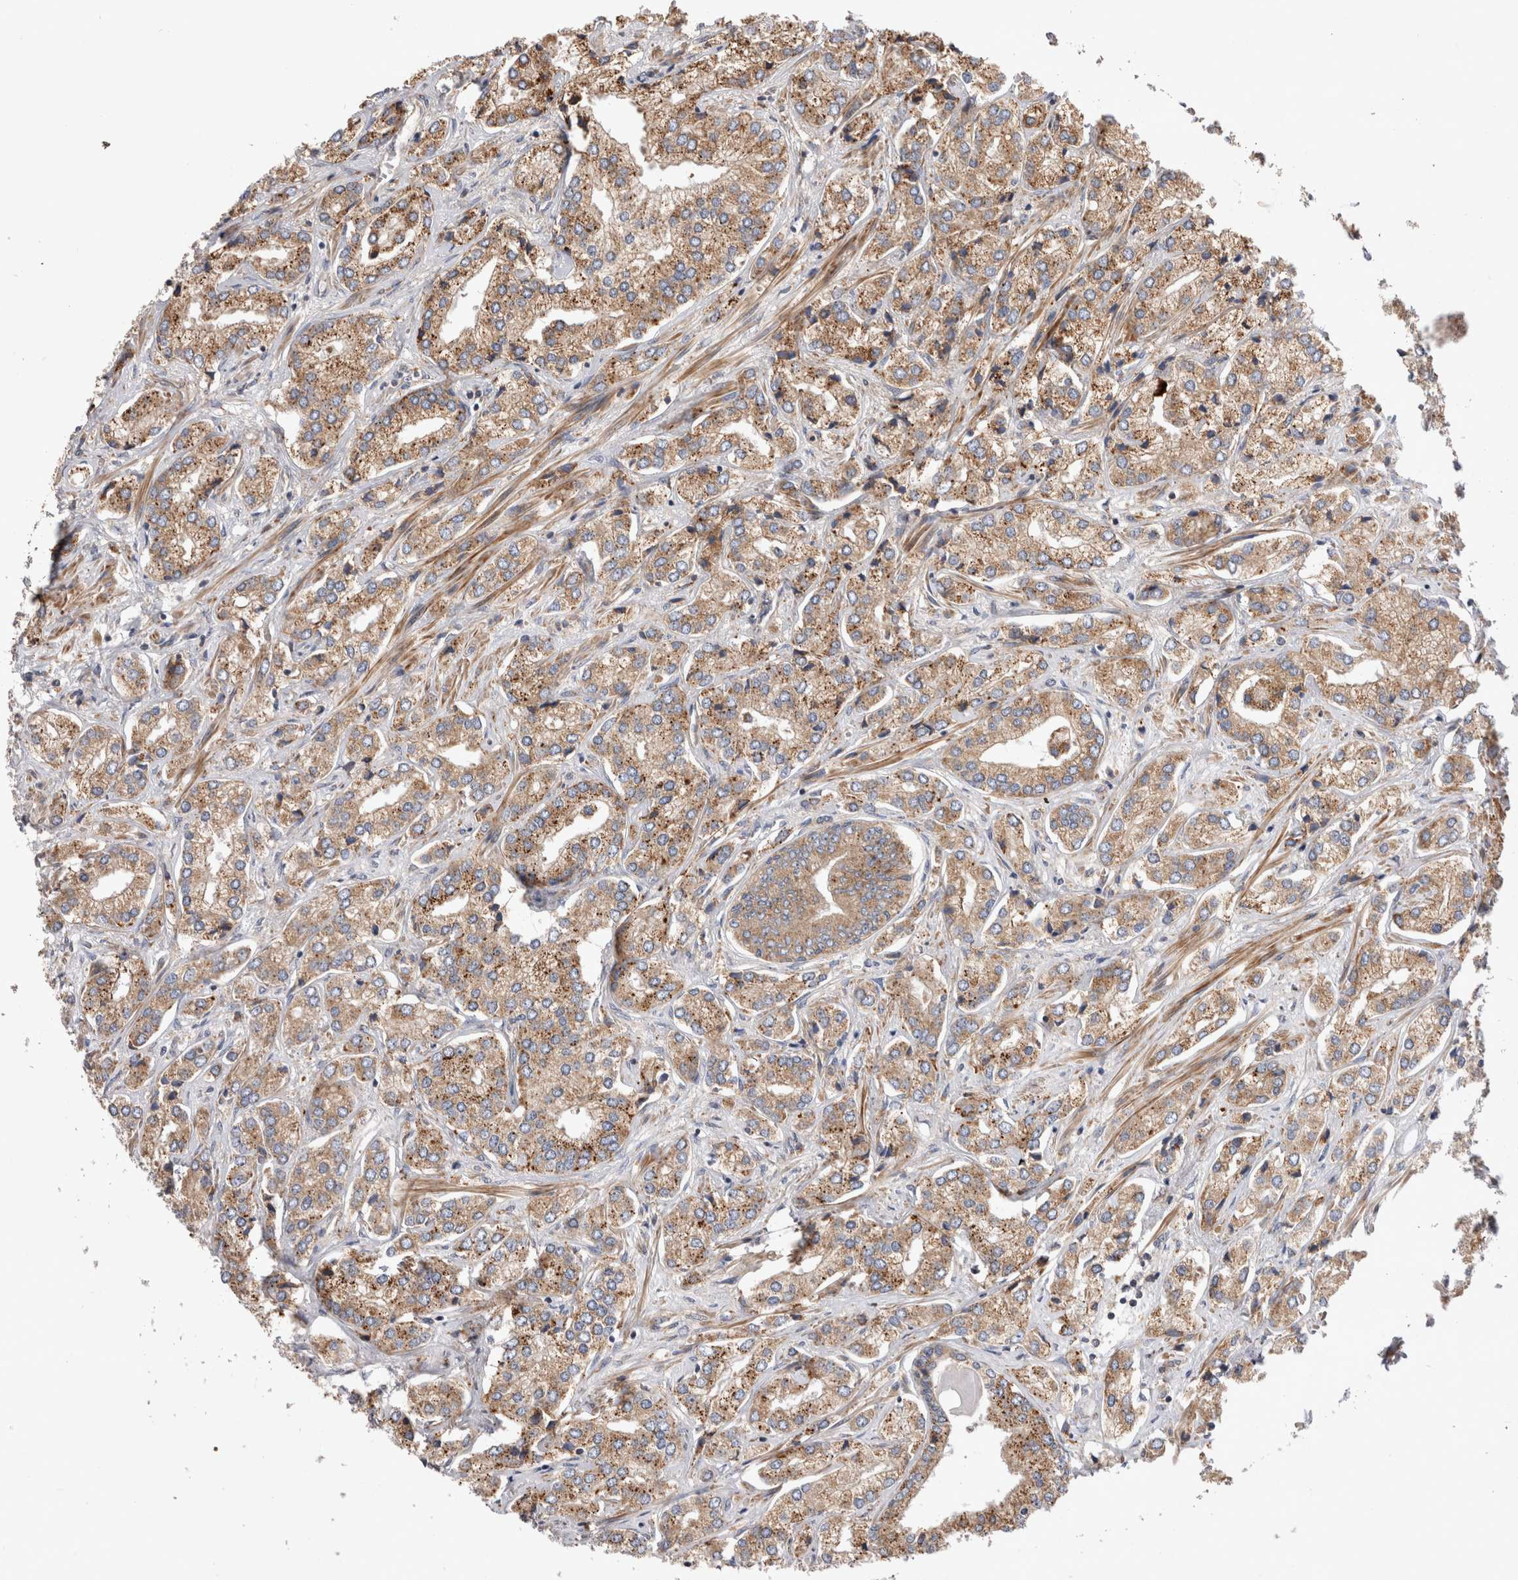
{"staining": {"intensity": "moderate", "quantity": ">75%", "location": "cytoplasmic/membranous"}, "tissue": "prostate cancer", "cell_type": "Tumor cells", "image_type": "cancer", "snomed": [{"axis": "morphology", "description": "Adenocarcinoma, High grade"}, {"axis": "topography", "description": "Prostate"}], "caption": "An immunohistochemistry (IHC) image of tumor tissue is shown. Protein staining in brown highlights moderate cytoplasmic/membranous positivity in prostate adenocarcinoma (high-grade) within tumor cells.", "gene": "PDCD10", "patient": {"sex": "male", "age": 66}}